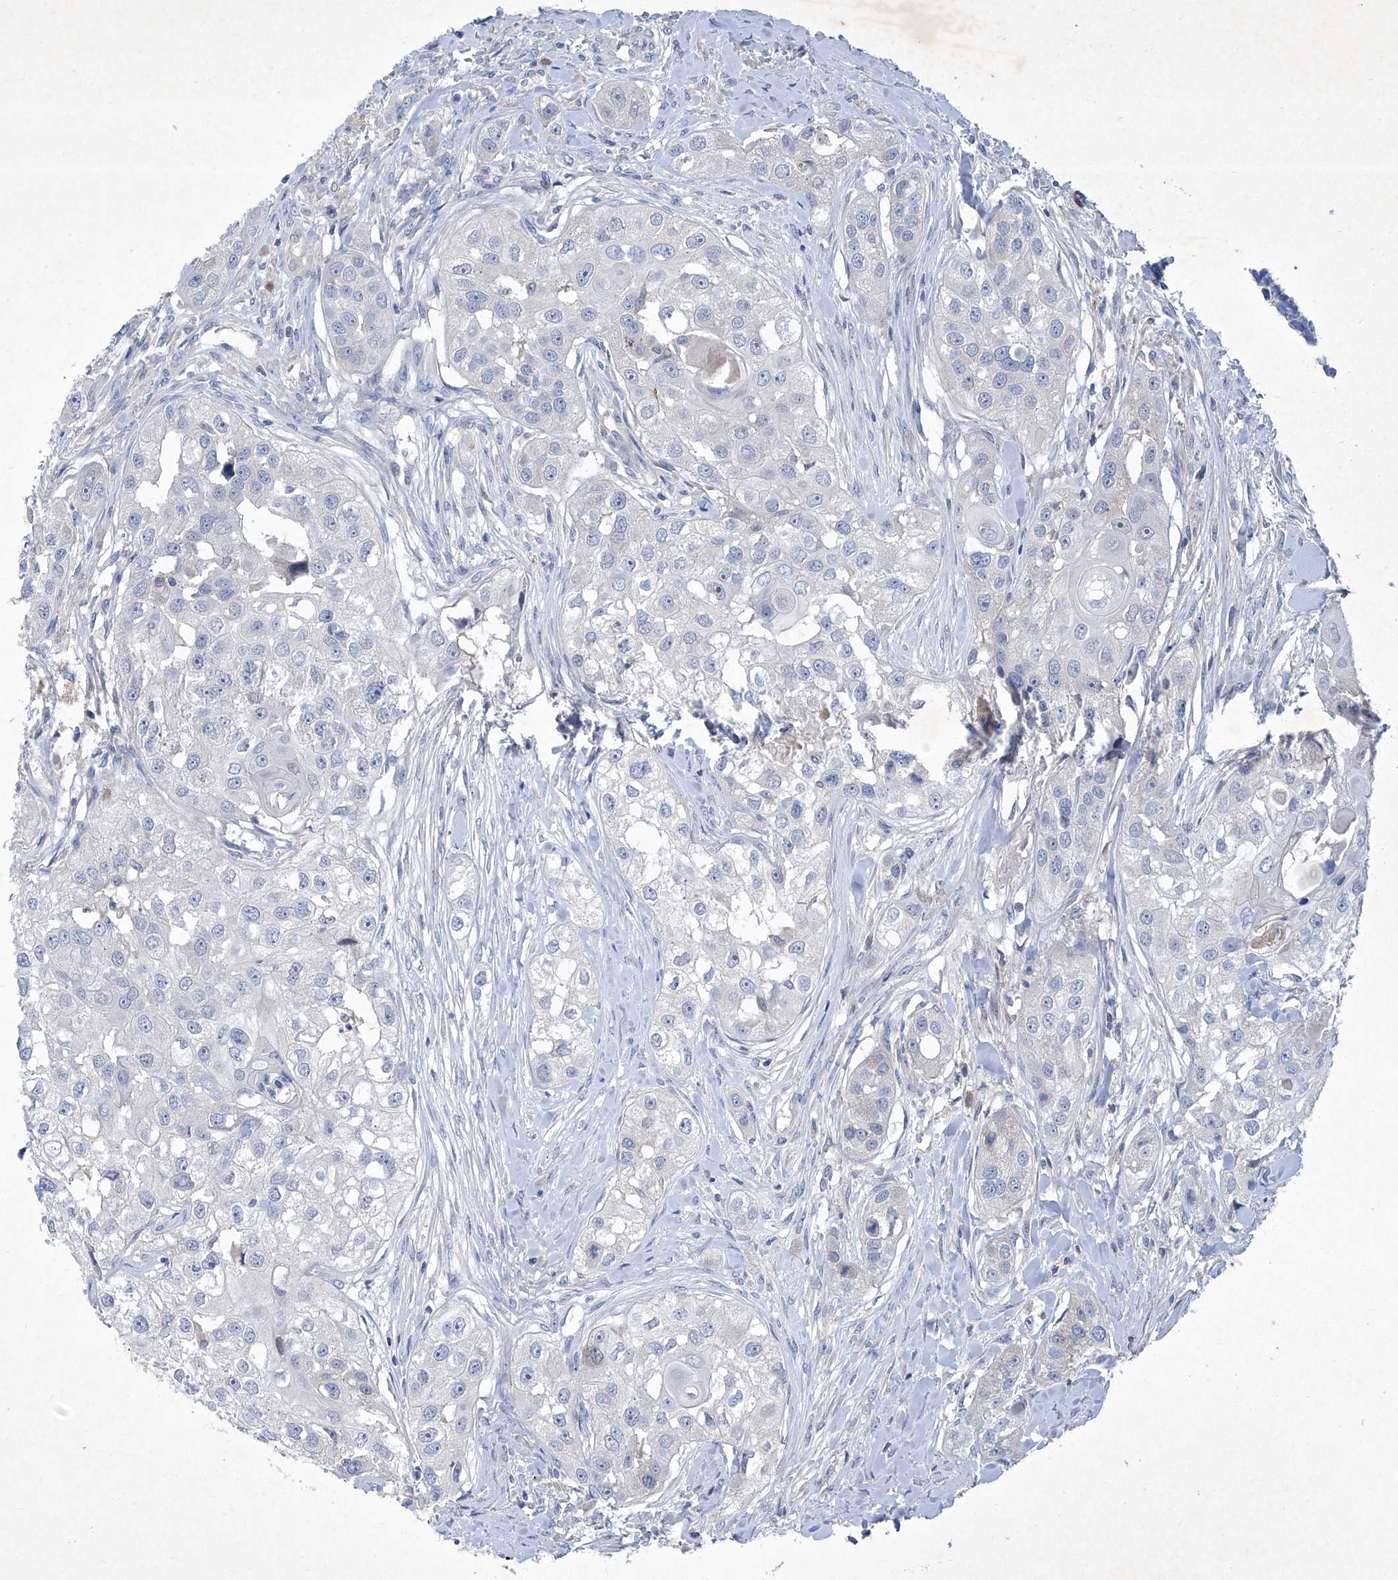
{"staining": {"intensity": "negative", "quantity": "none", "location": "none"}, "tissue": "head and neck cancer", "cell_type": "Tumor cells", "image_type": "cancer", "snomed": [{"axis": "morphology", "description": "Normal tissue, NOS"}, {"axis": "morphology", "description": "Squamous cell carcinoma, NOS"}, {"axis": "topography", "description": "Skeletal muscle"}, {"axis": "topography", "description": "Head-Neck"}], "caption": "There is no significant staining in tumor cells of head and neck squamous cell carcinoma. Nuclei are stained in blue.", "gene": "SBK2", "patient": {"sex": "male", "age": 51}}